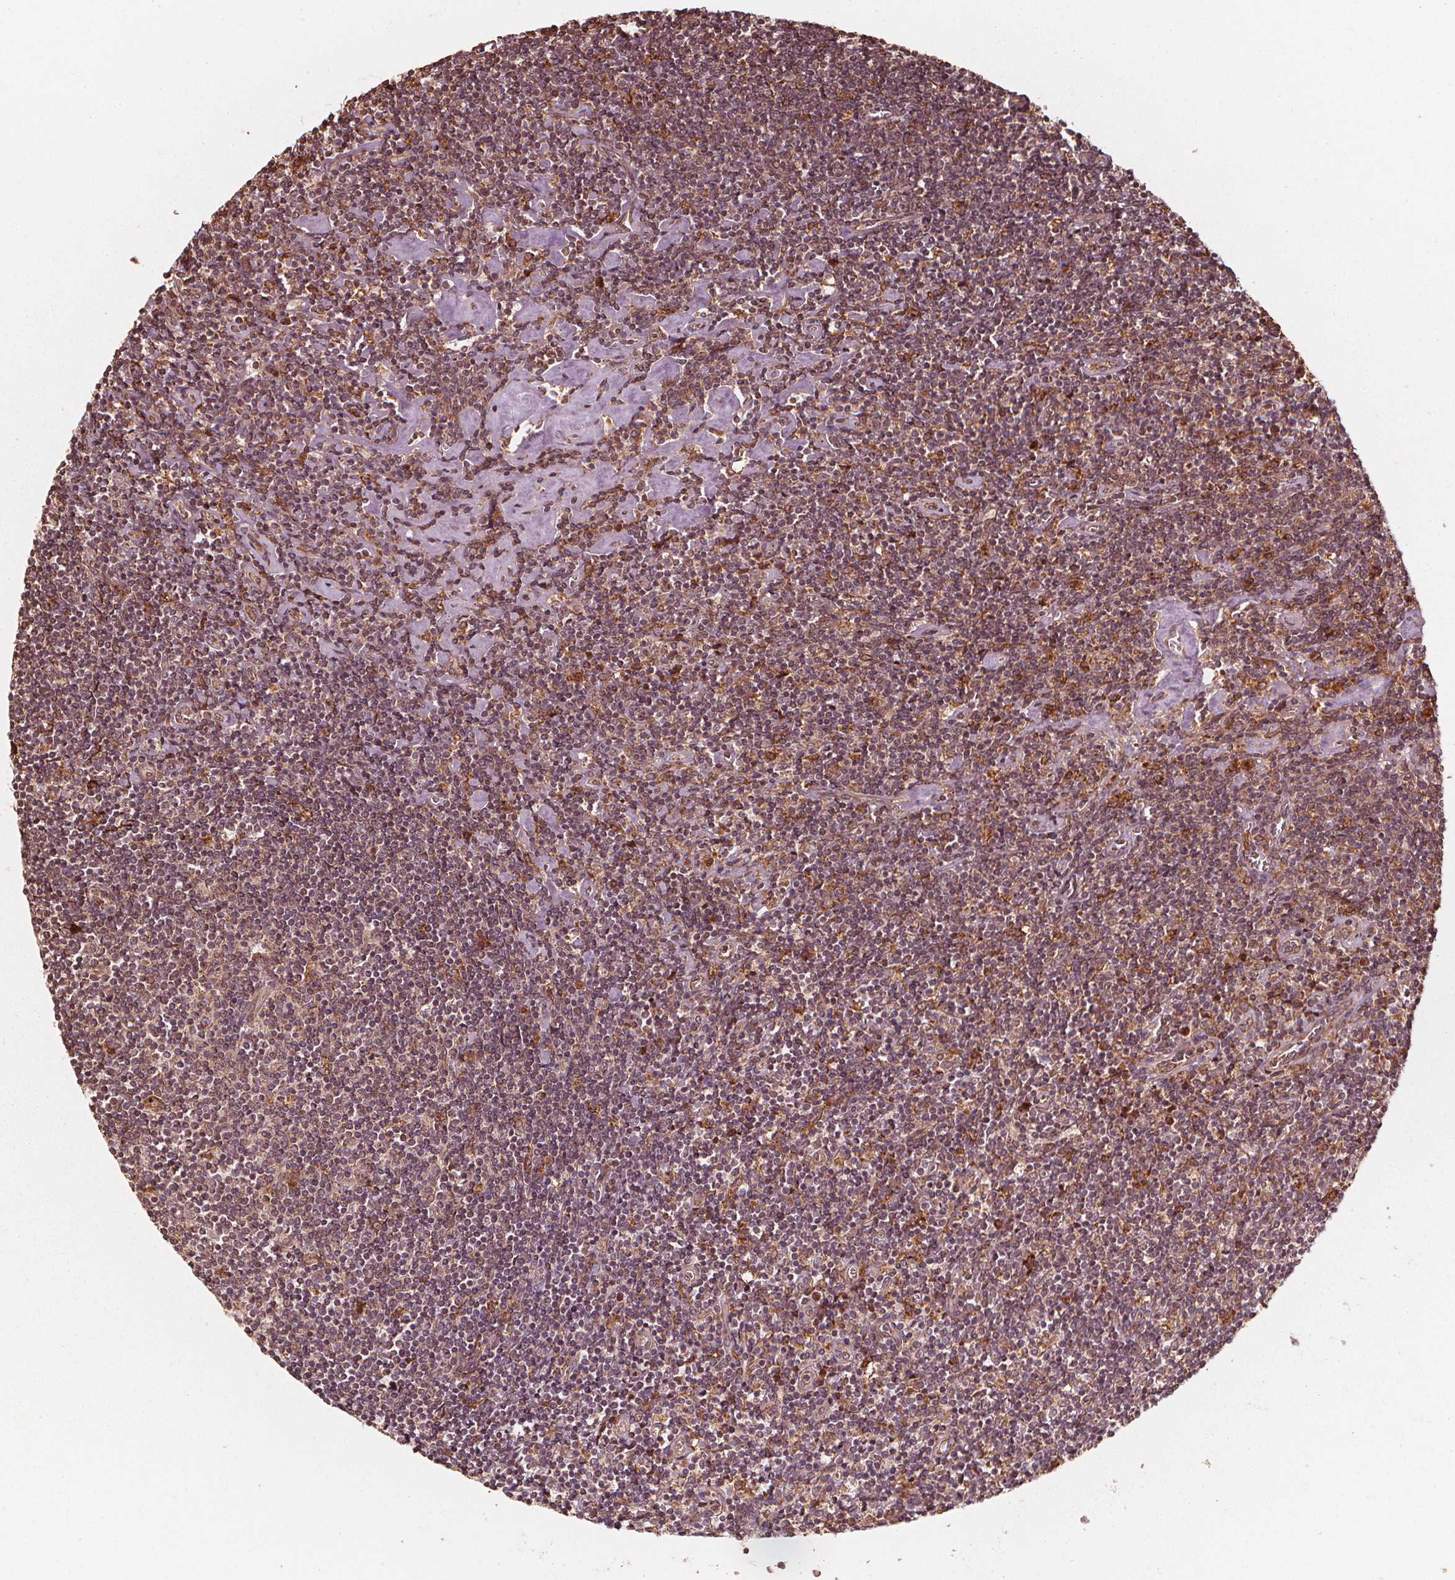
{"staining": {"intensity": "moderate", "quantity": ">75%", "location": "cytoplasmic/membranous"}, "tissue": "lymphoma", "cell_type": "Tumor cells", "image_type": "cancer", "snomed": [{"axis": "morphology", "description": "Hodgkin's disease, NOS"}, {"axis": "topography", "description": "Lymph node"}], "caption": "Immunohistochemistry image of neoplastic tissue: human Hodgkin's disease stained using immunohistochemistry (IHC) shows medium levels of moderate protein expression localized specifically in the cytoplasmic/membranous of tumor cells, appearing as a cytoplasmic/membranous brown color.", "gene": "NPC1", "patient": {"sex": "male", "age": 40}}